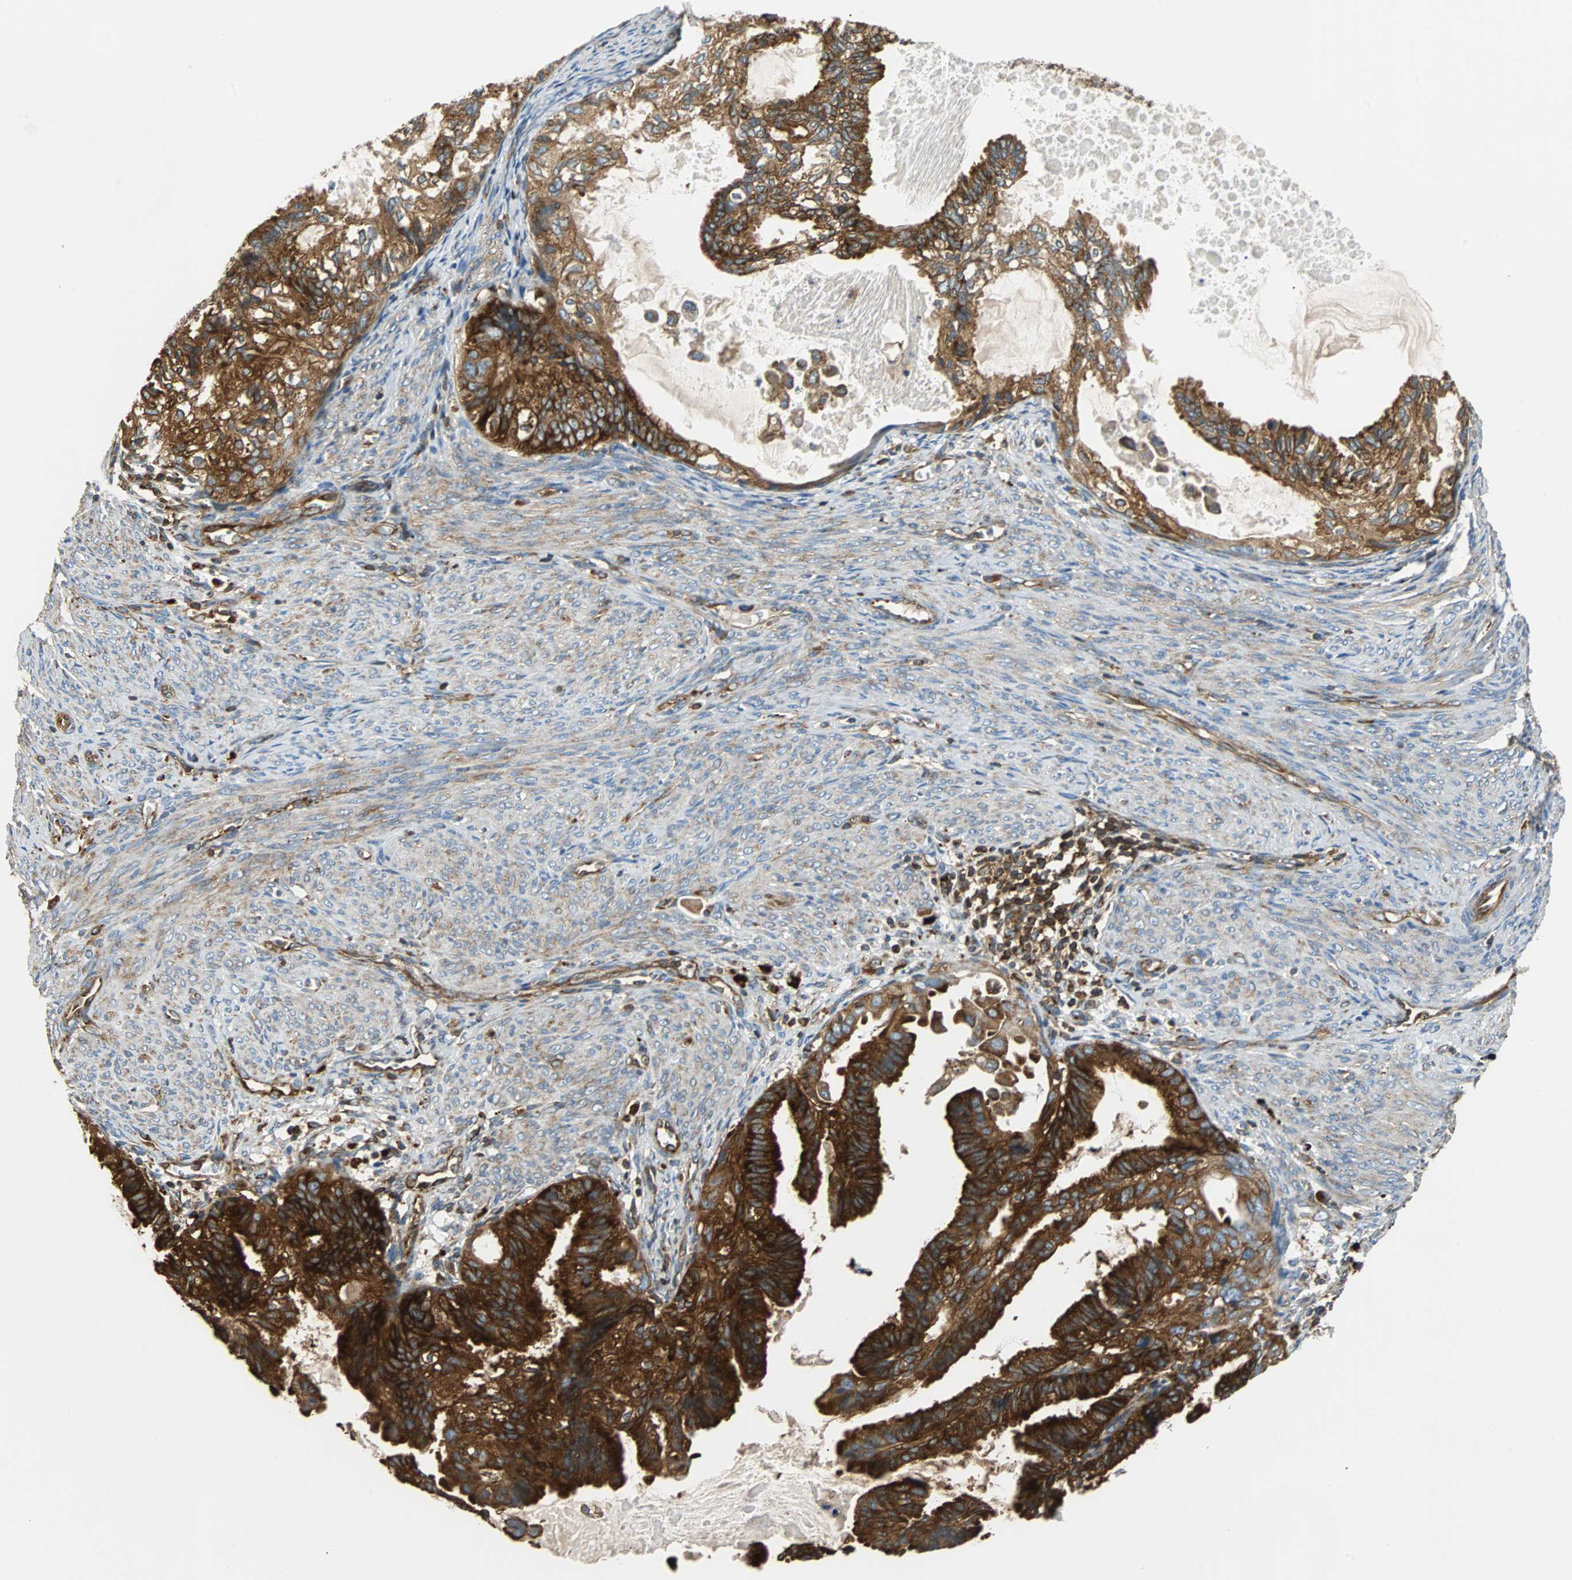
{"staining": {"intensity": "strong", "quantity": ">75%", "location": "cytoplasmic/membranous"}, "tissue": "cervical cancer", "cell_type": "Tumor cells", "image_type": "cancer", "snomed": [{"axis": "morphology", "description": "Normal tissue, NOS"}, {"axis": "morphology", "description": "Adenocarcinoma, NOS"}, {"axis": "topography", "description": "Cervix"}, {"axis": "topography", "description": "Endometrium"}], "caption": "Brown immunohistochemical staining in human cervical cancer (adenocarcinoma) demonstrates strong cytoplasmic/membranous positivity in approximately >75% of tumor cells. Immunohistochemistry stains the protein in brown and the nuclei are stained blue.", "gene": "RELA", "patient": {"sex": "female", "age": 86}}